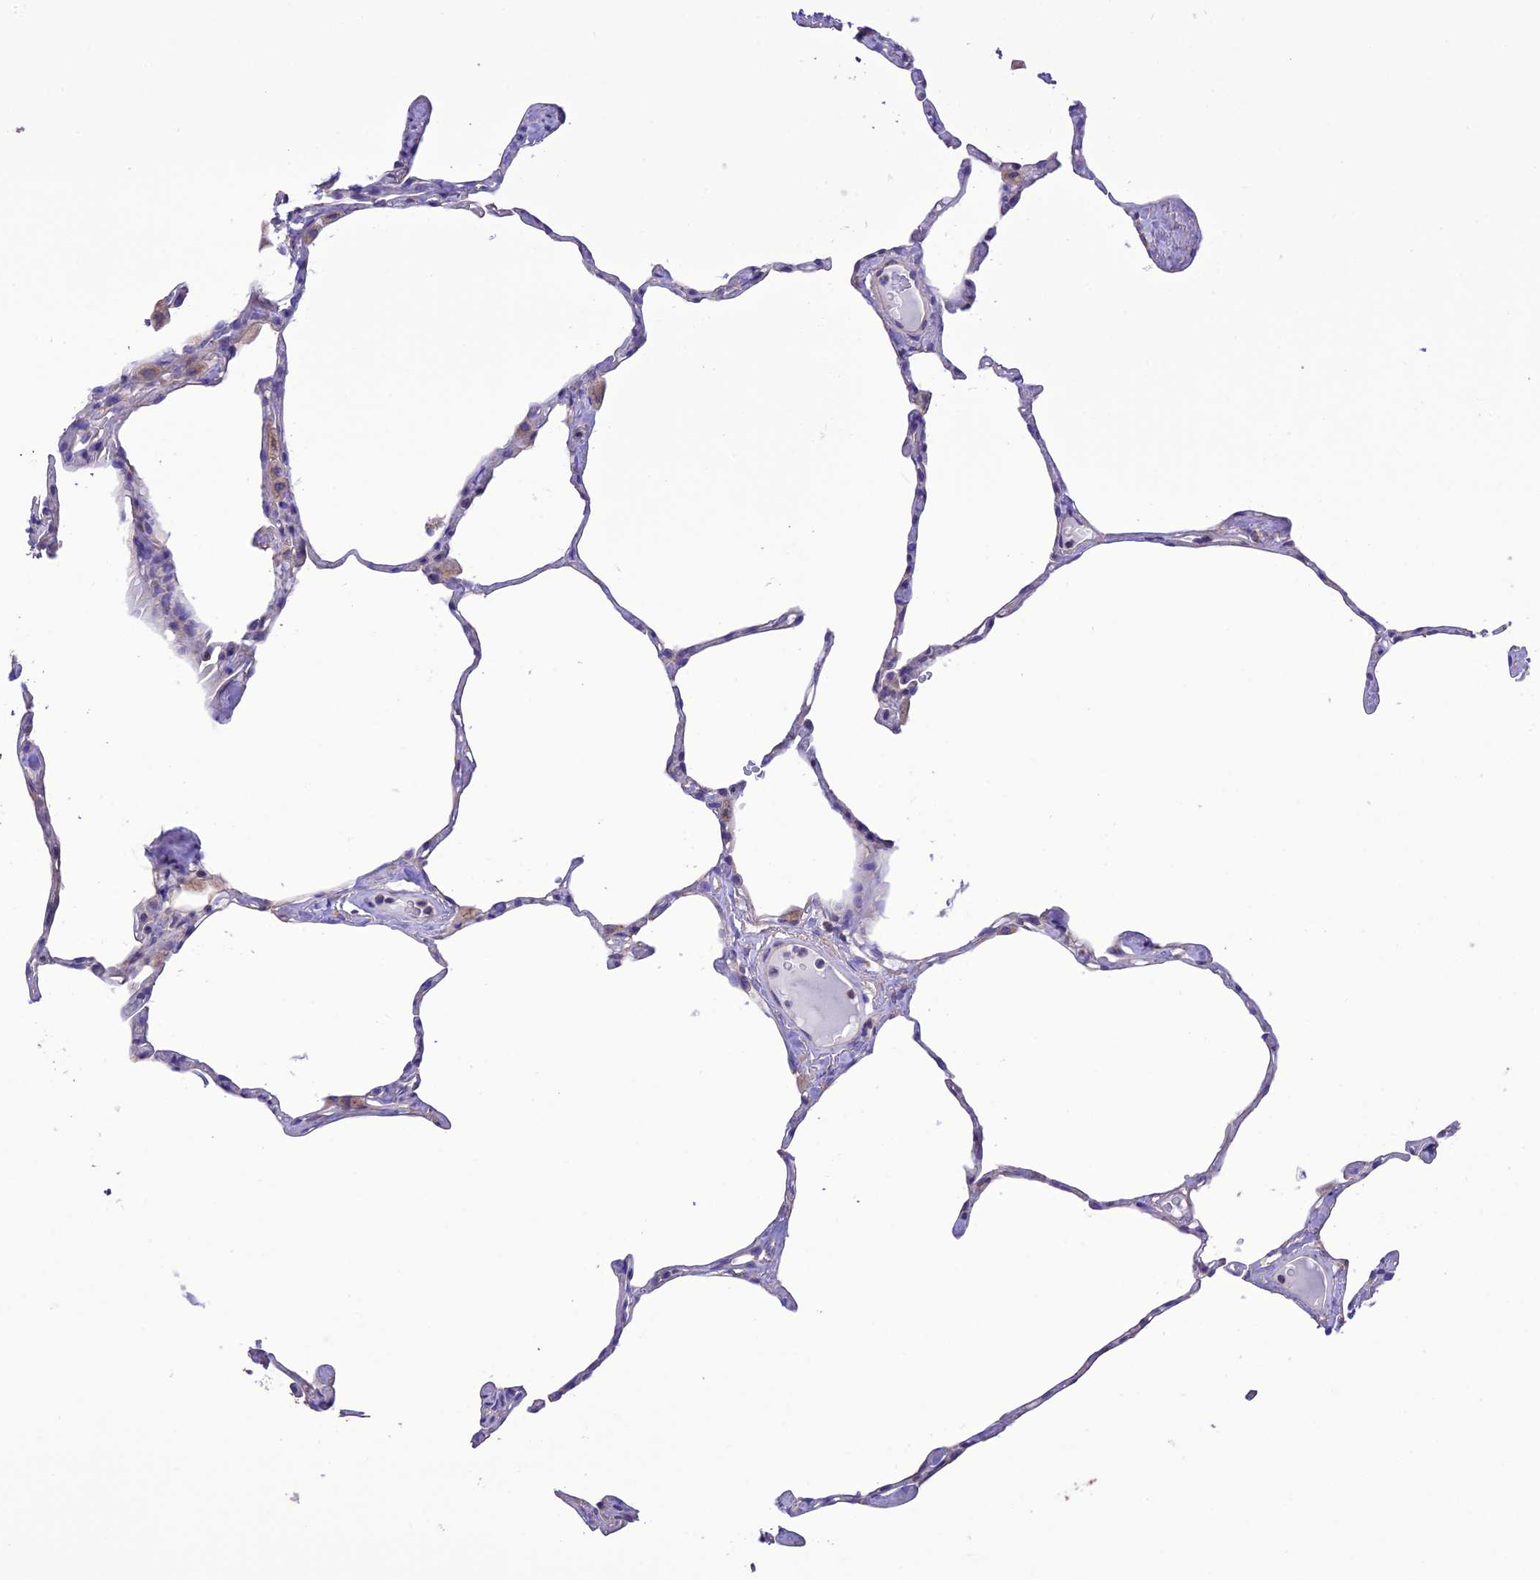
{"staining": {"intensity": "weak", "quantity": "<25%", "location": "cytoplasmic/membranous"}, "tissue": "lung", "cell_type": "Alveolar cells", "image_type": "normal", "snomed": [{"axis": "morphology", "description": "Normal tissue, NOS"}, {"axis": "topography", "description": "Lung"}], "caption": "Protein analysis of normal lung exhibits no significant positivity in alveolar cells.", "gene": "MAP3K12", "patient": {"sex": "male", "age": 65}}